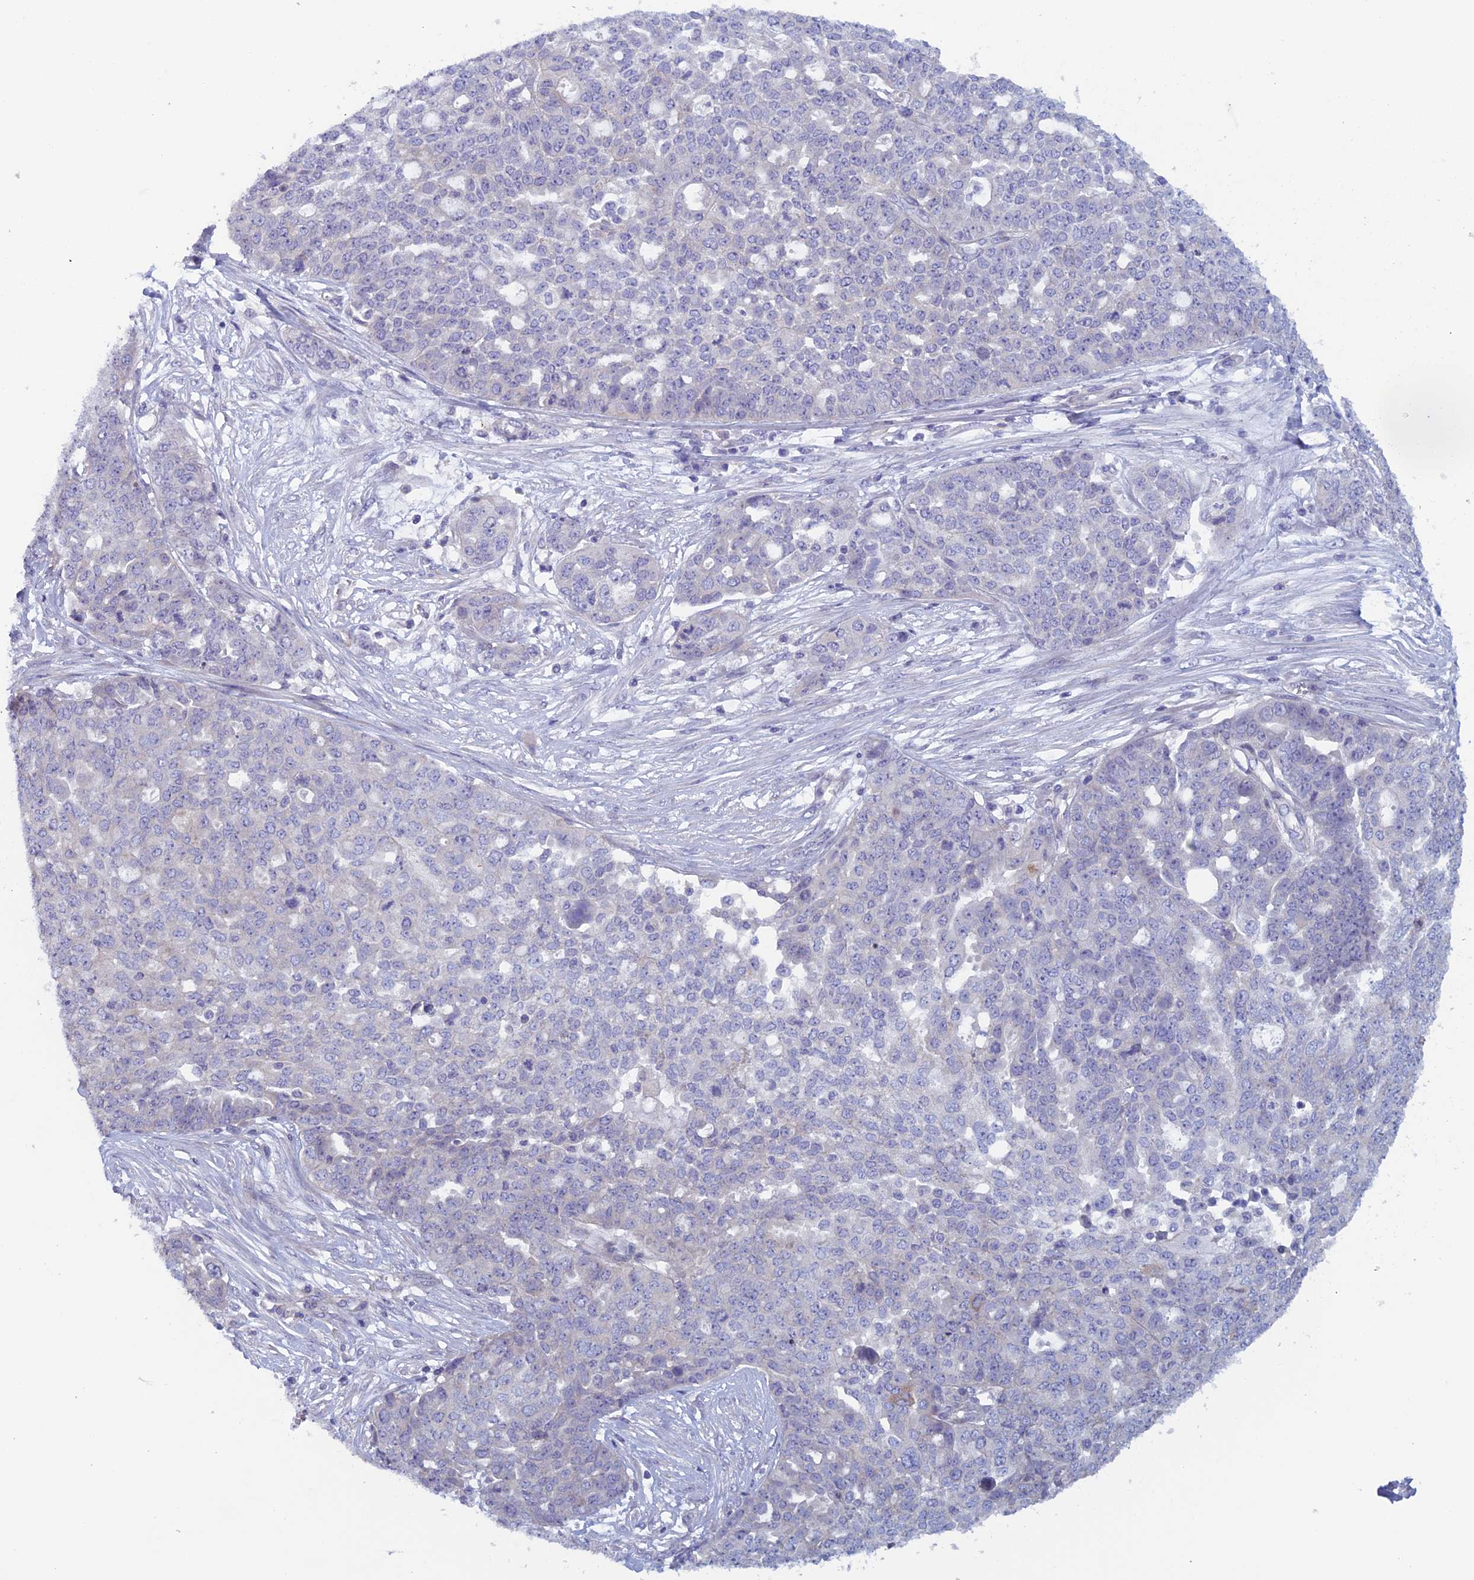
{"staining": {"intensity": "negative", "quantity": "none", "location": "none"}, "tissue": "ovarian cancer", "cell_type": "Tumor cells", "image_type": "cancer", "snomed": [{"axis": "morphology", "description": "Cystadenocarcinoma, serous, NOS"}, {"axis": "topography", "description": "Soft tissue"}, {"axis": "topography", "description": "Ovary"}], "caption": "This is an immunohistochemistry photomicrograph of ovarian cancer. There is no positivity in tumor cells.", "gene": "CNOT6L", "patient": {"sex": "female", "age": 57}}